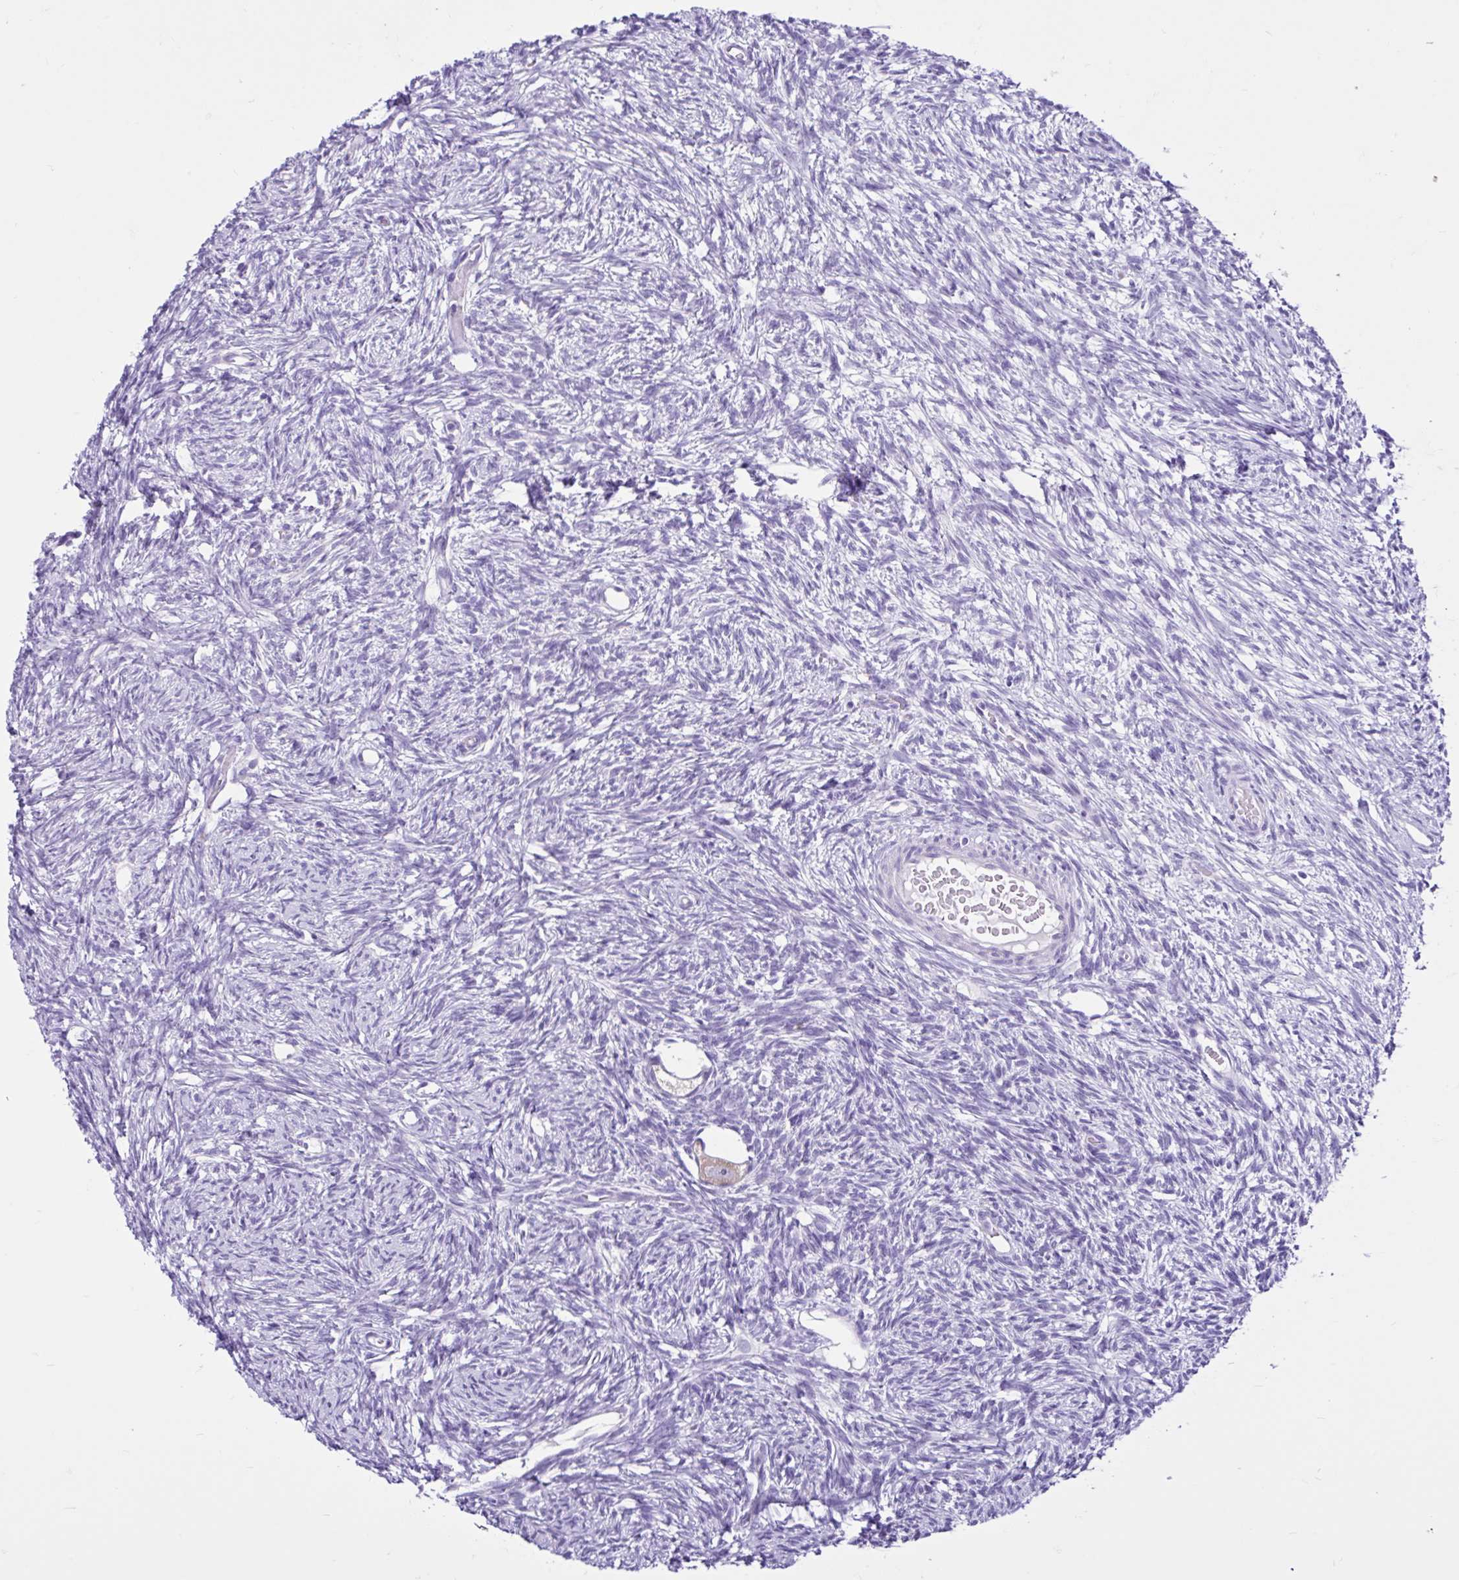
{"staining": {"intensity": "weak", "quantity": "25%-75%", "location": "cytoplasmic/membranous"}, "tissue": "ovary", "cell_type": "Follicle cells", "image_type": "normal", "snomed": [{"axis": "morphology", "description": "Normal tissue, NOS"}, {"axis": "topography", "description": "Ovary"}], "caption": "Unremarkable ovary shows weak cytoplasmic/membranous positivity in about 25%-75% of follicle cells (DAB (3,3'-diaminobenzidine) IHC with brightfield microscopy, high magnification)..", "gene": "CYP19A1", "patient": {"sex": "female", "age": 33}}